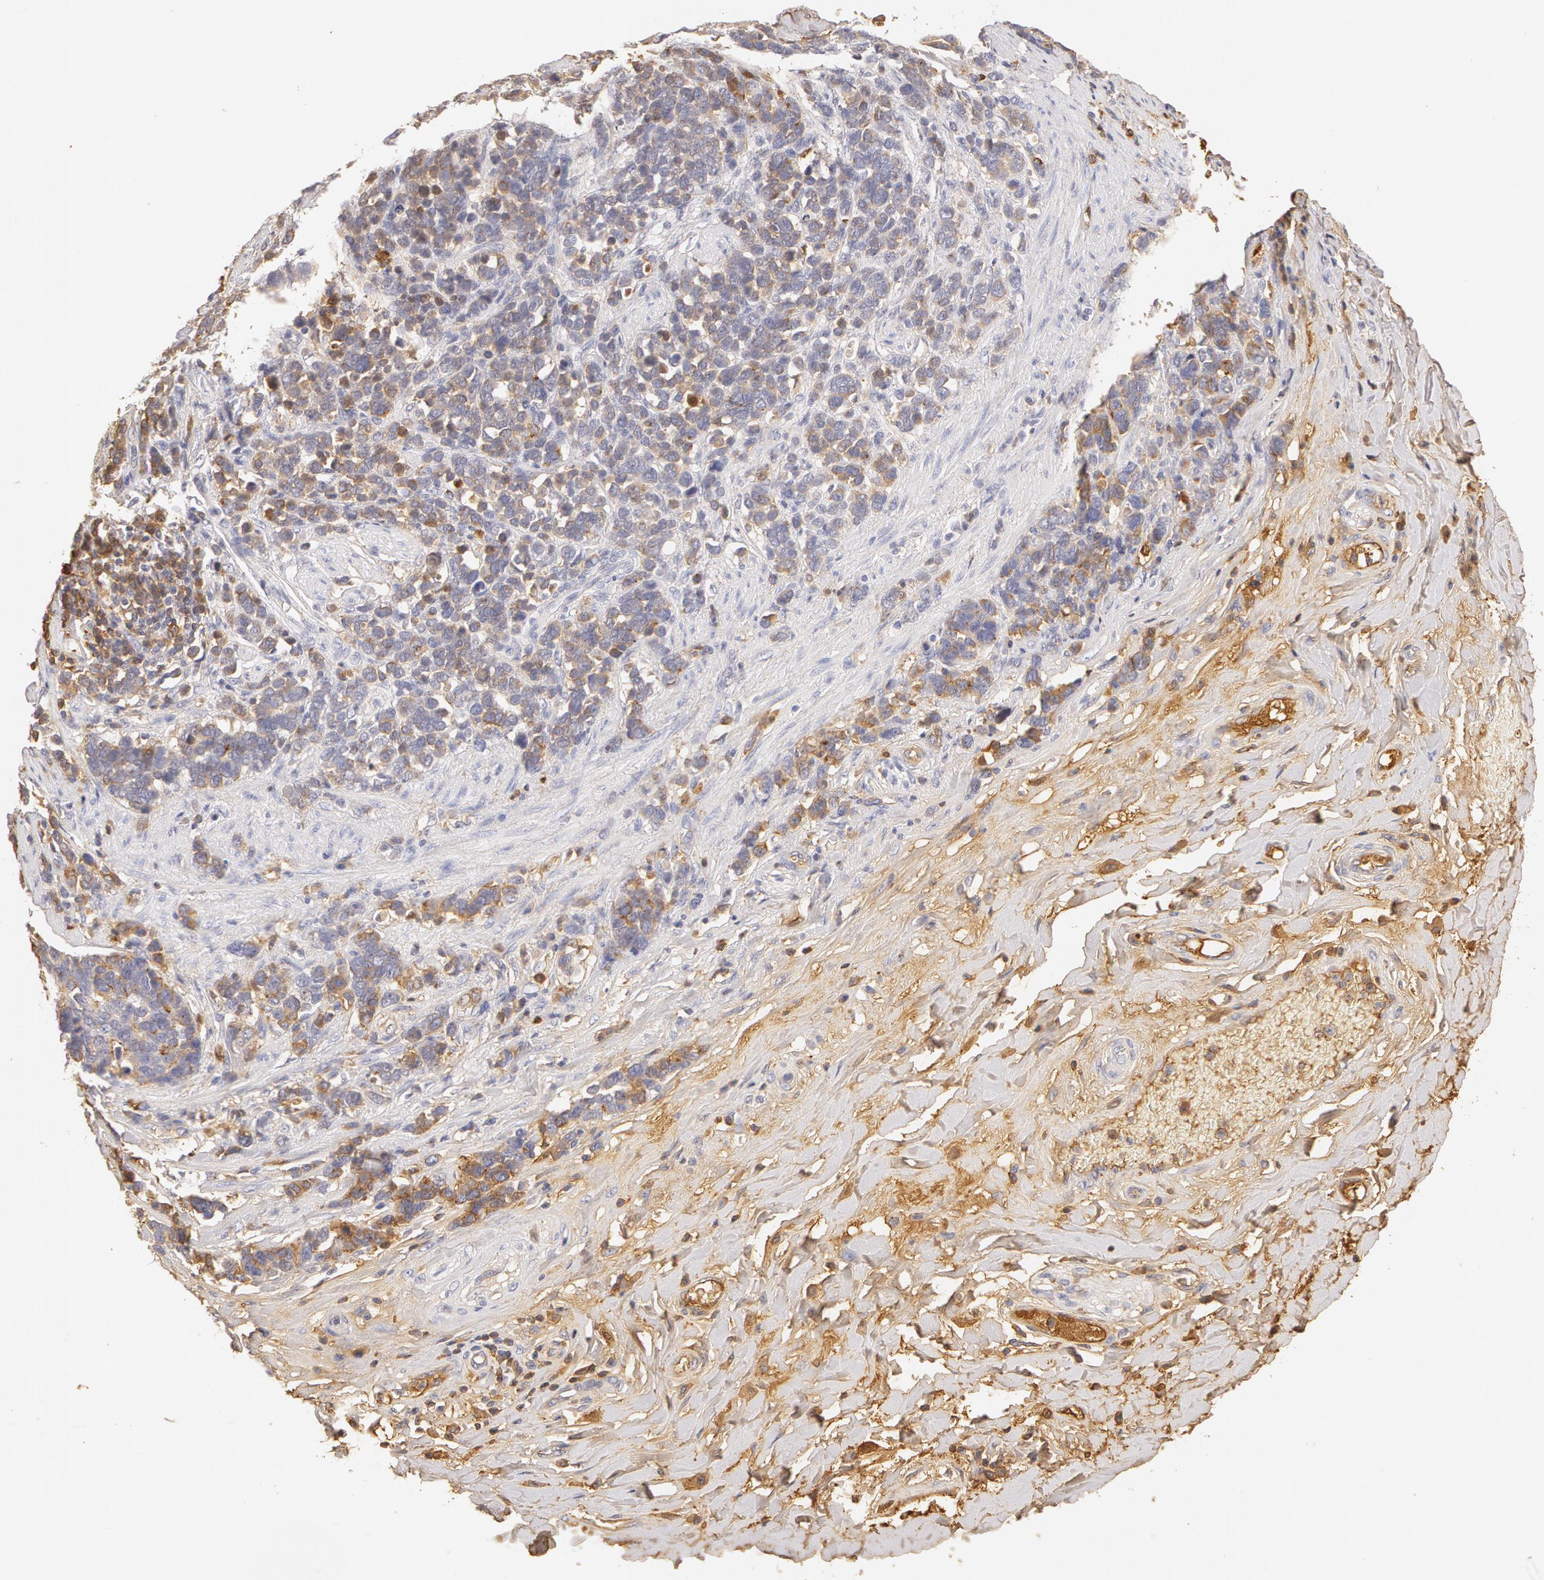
{"staining": {"intensity": "weak", "quantity": ">75%", "location": "cytoplasmic/membranous"}, "tissue": "stomach cancer", "cell_type": "Tumor cells", "image_type": "cancer", "snomed": [{"axis": "morphology", "description": "Adenocarcinoma, NOS"}, {"axis": "topography", "description": "Stomach, upper"}], "caption": "Stomach adenocarcinoma was stained to show a protein in brown. There is low levels of weak cytoplasmic/membranous expression in approximately >75% of tumor cells. (brown staining indicates protein expression, while blue staining denotes nuclei).", "gene": "TF", "patient": {"sex": "male", "age": 71}}